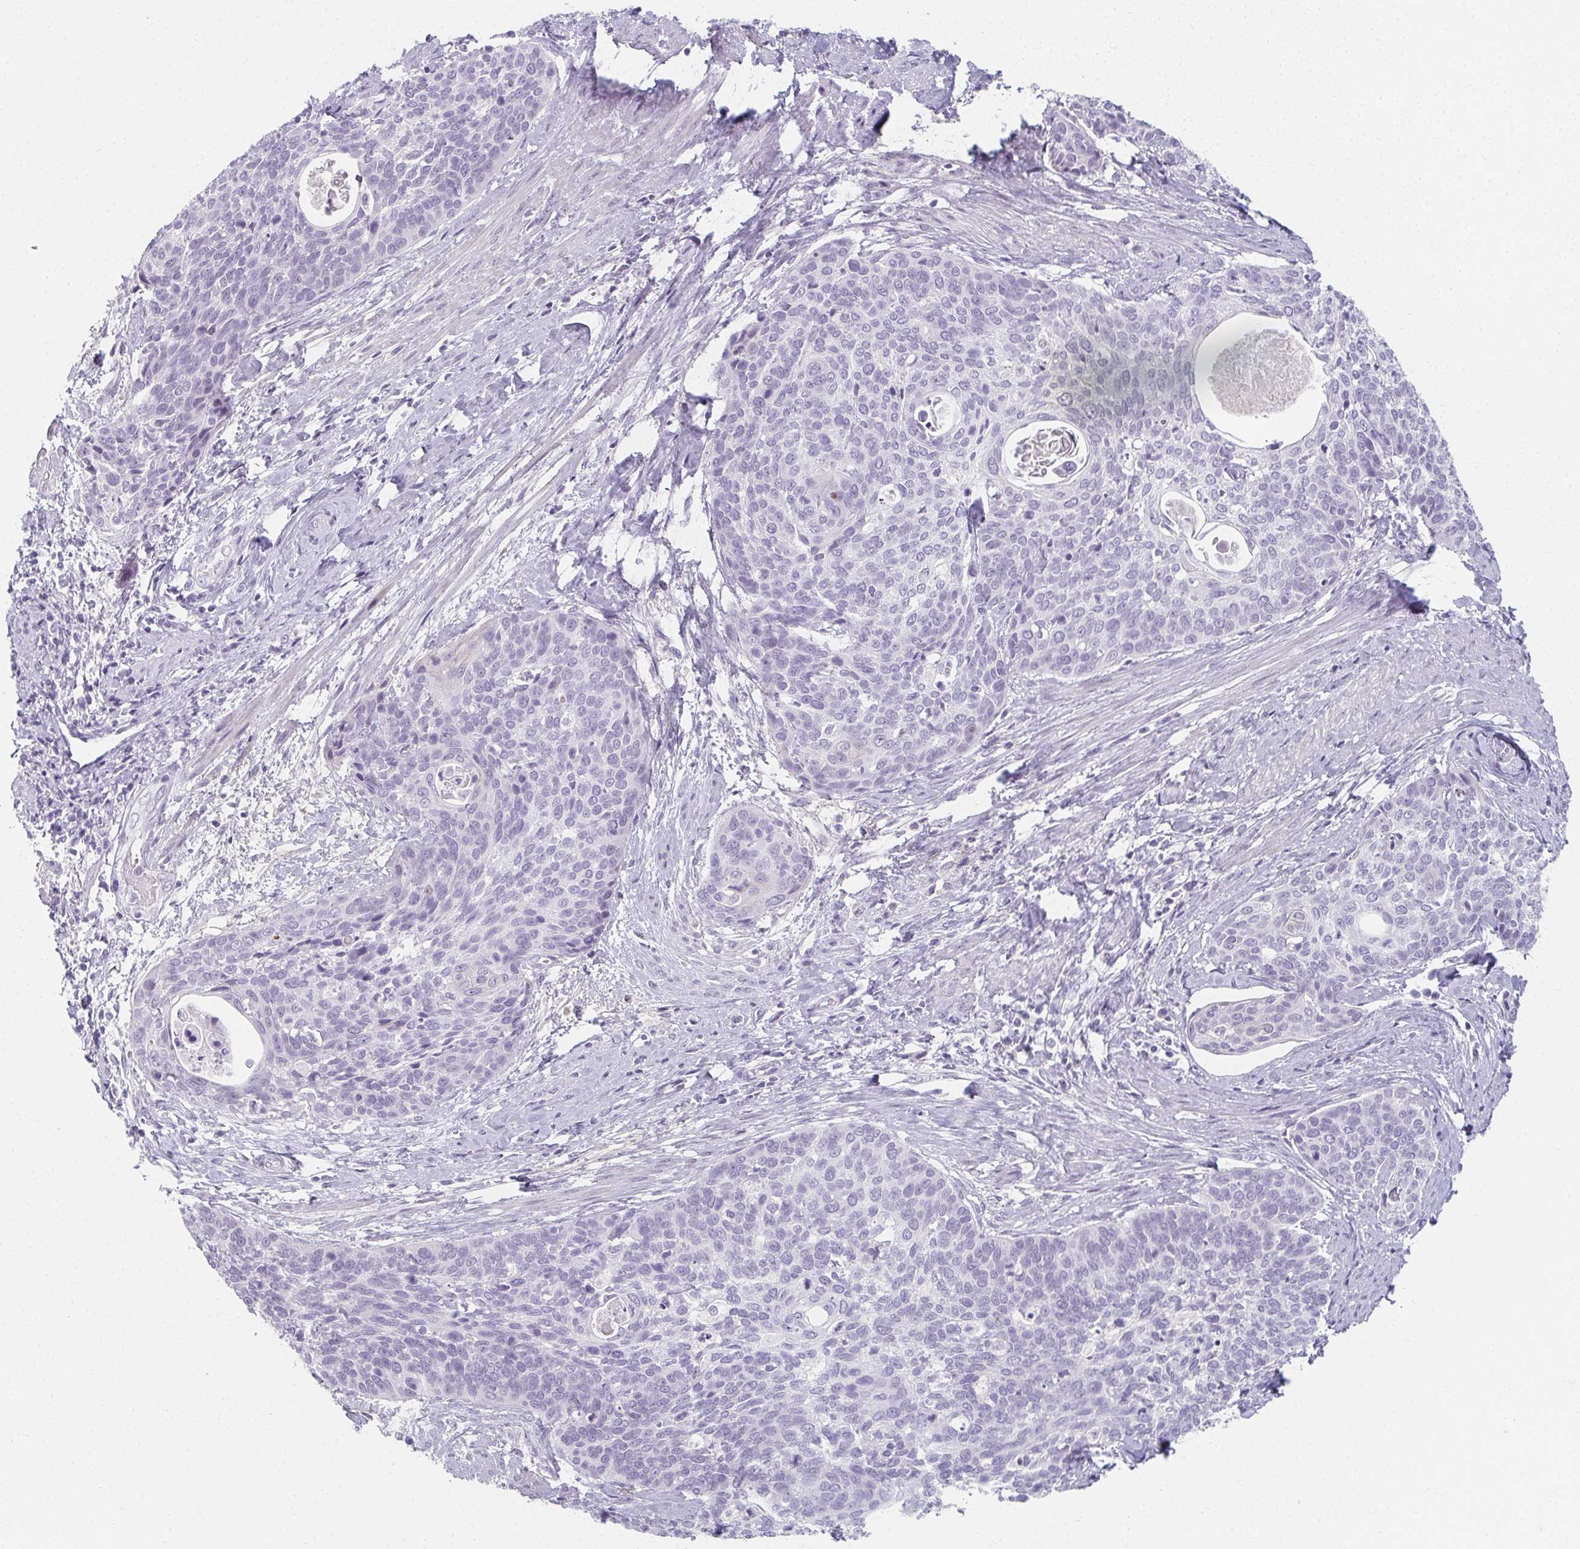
{"staining": {"intensity": "negative", "quantity": "none", "location": "none"}, "tissue": "cervical cancer", "cell_type": "Tumor cells", "image_type": "cancer", "snomed": [{"axis": "morphology", "description": "Squamous cell carcinoma, NOS"}, {"axis": "topography", "description": "Cervix"}], "caption": "The image displays no staining of tumor cells in cervical cancer. The staining is performed using DAB brown chromogen with nuclei counter-stained in using hematoxylin.", "gene": "CAMKV", "patient": {"sex": "female", "age": 69}}